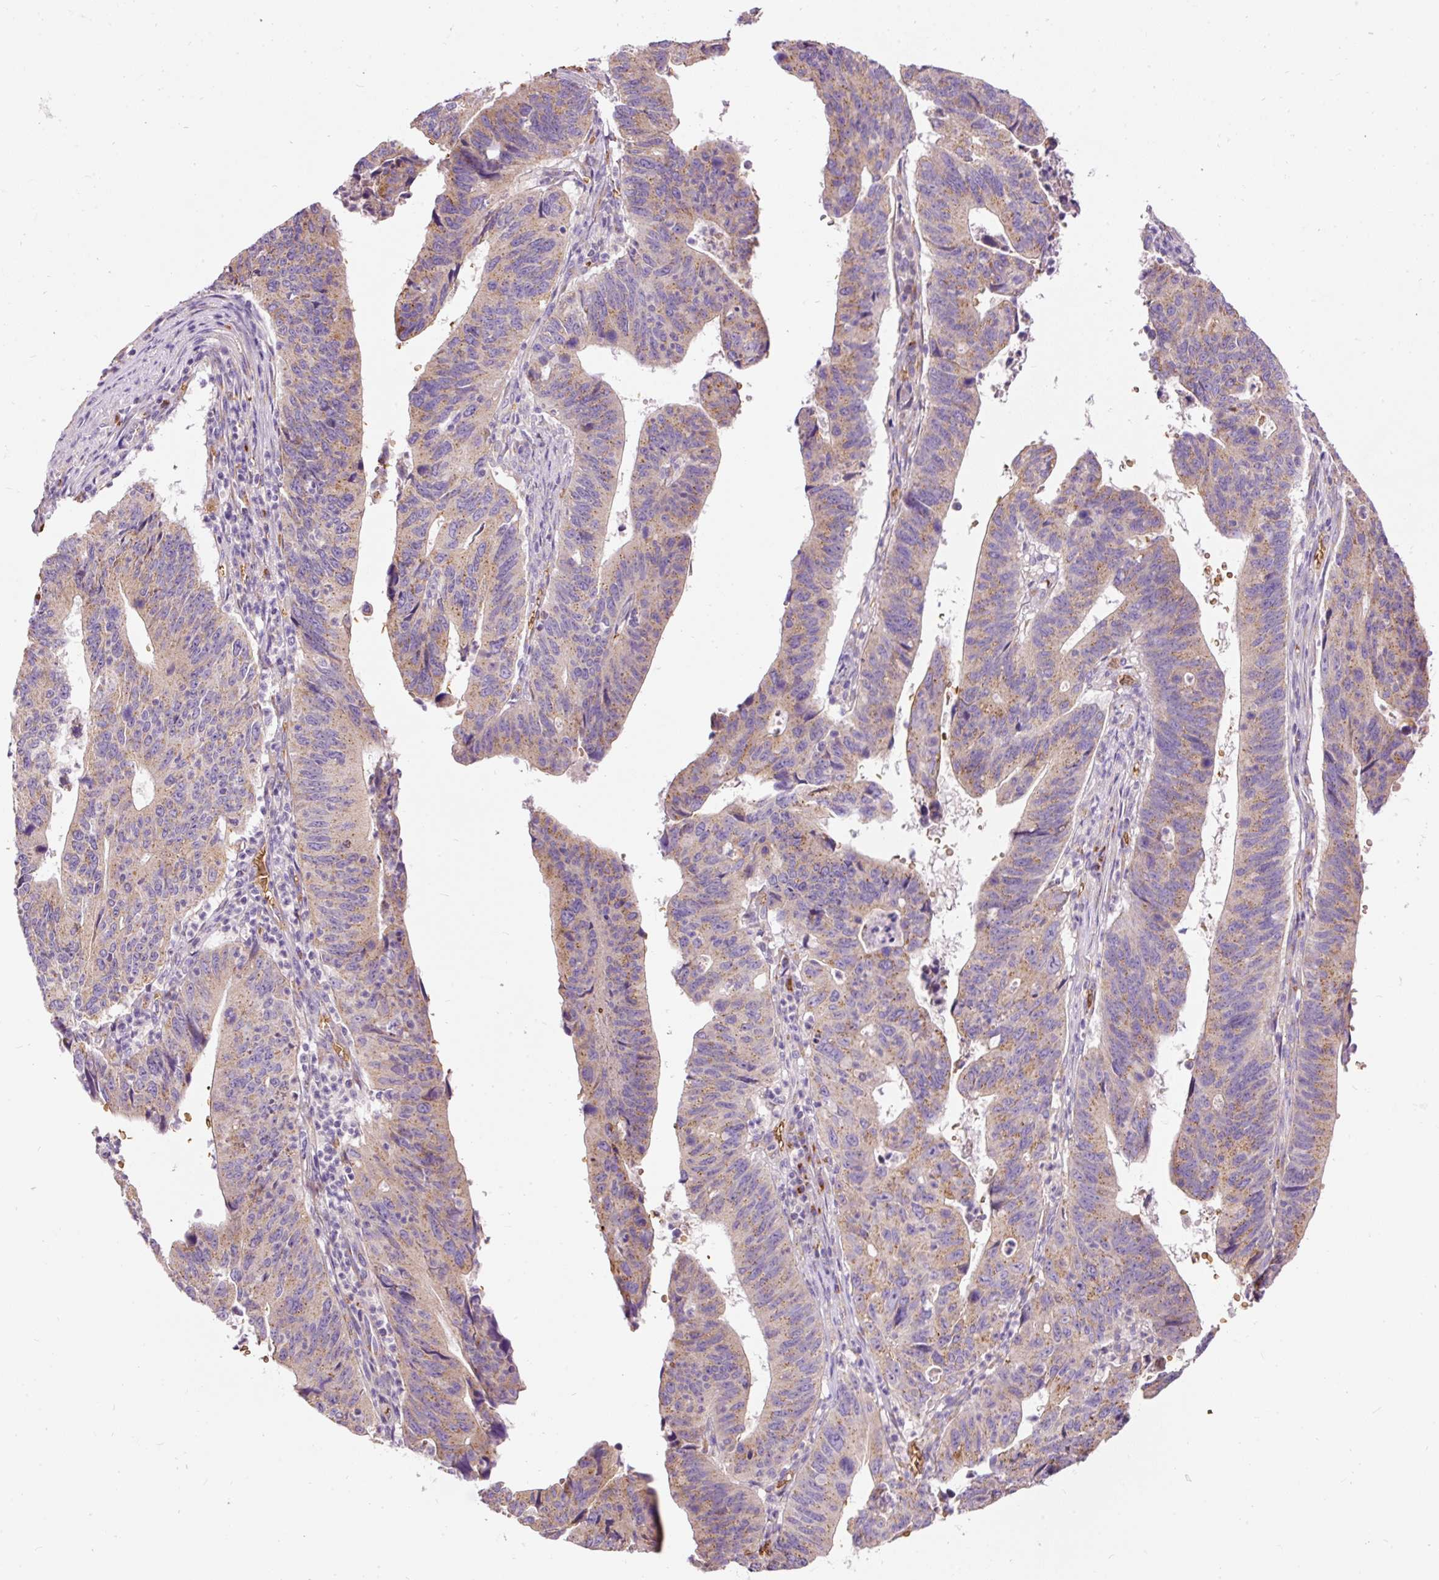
{"staining": {"intensity": "moderate", "quantity": ">75%", "location": "cytoplasmic/membranous"}, "tissue": "stomach cancer", "cell_type": "Tumor cells", "image_type": "cancer", "snomed": [{"axis": "morphology", "description": "Adenocarcinoma, NOS"}, {"axis": "topography", "description": "Stomach"}], "caption": "There is medium levels of moderate cytoplasmic/membranous positivity in tumor cells of adenocarcinoma (stomach), as demonstrated by immunohistochemical staining (brown color).", "gene": "PRRC2A", "patient": {"sex": "male", "age": 59}}